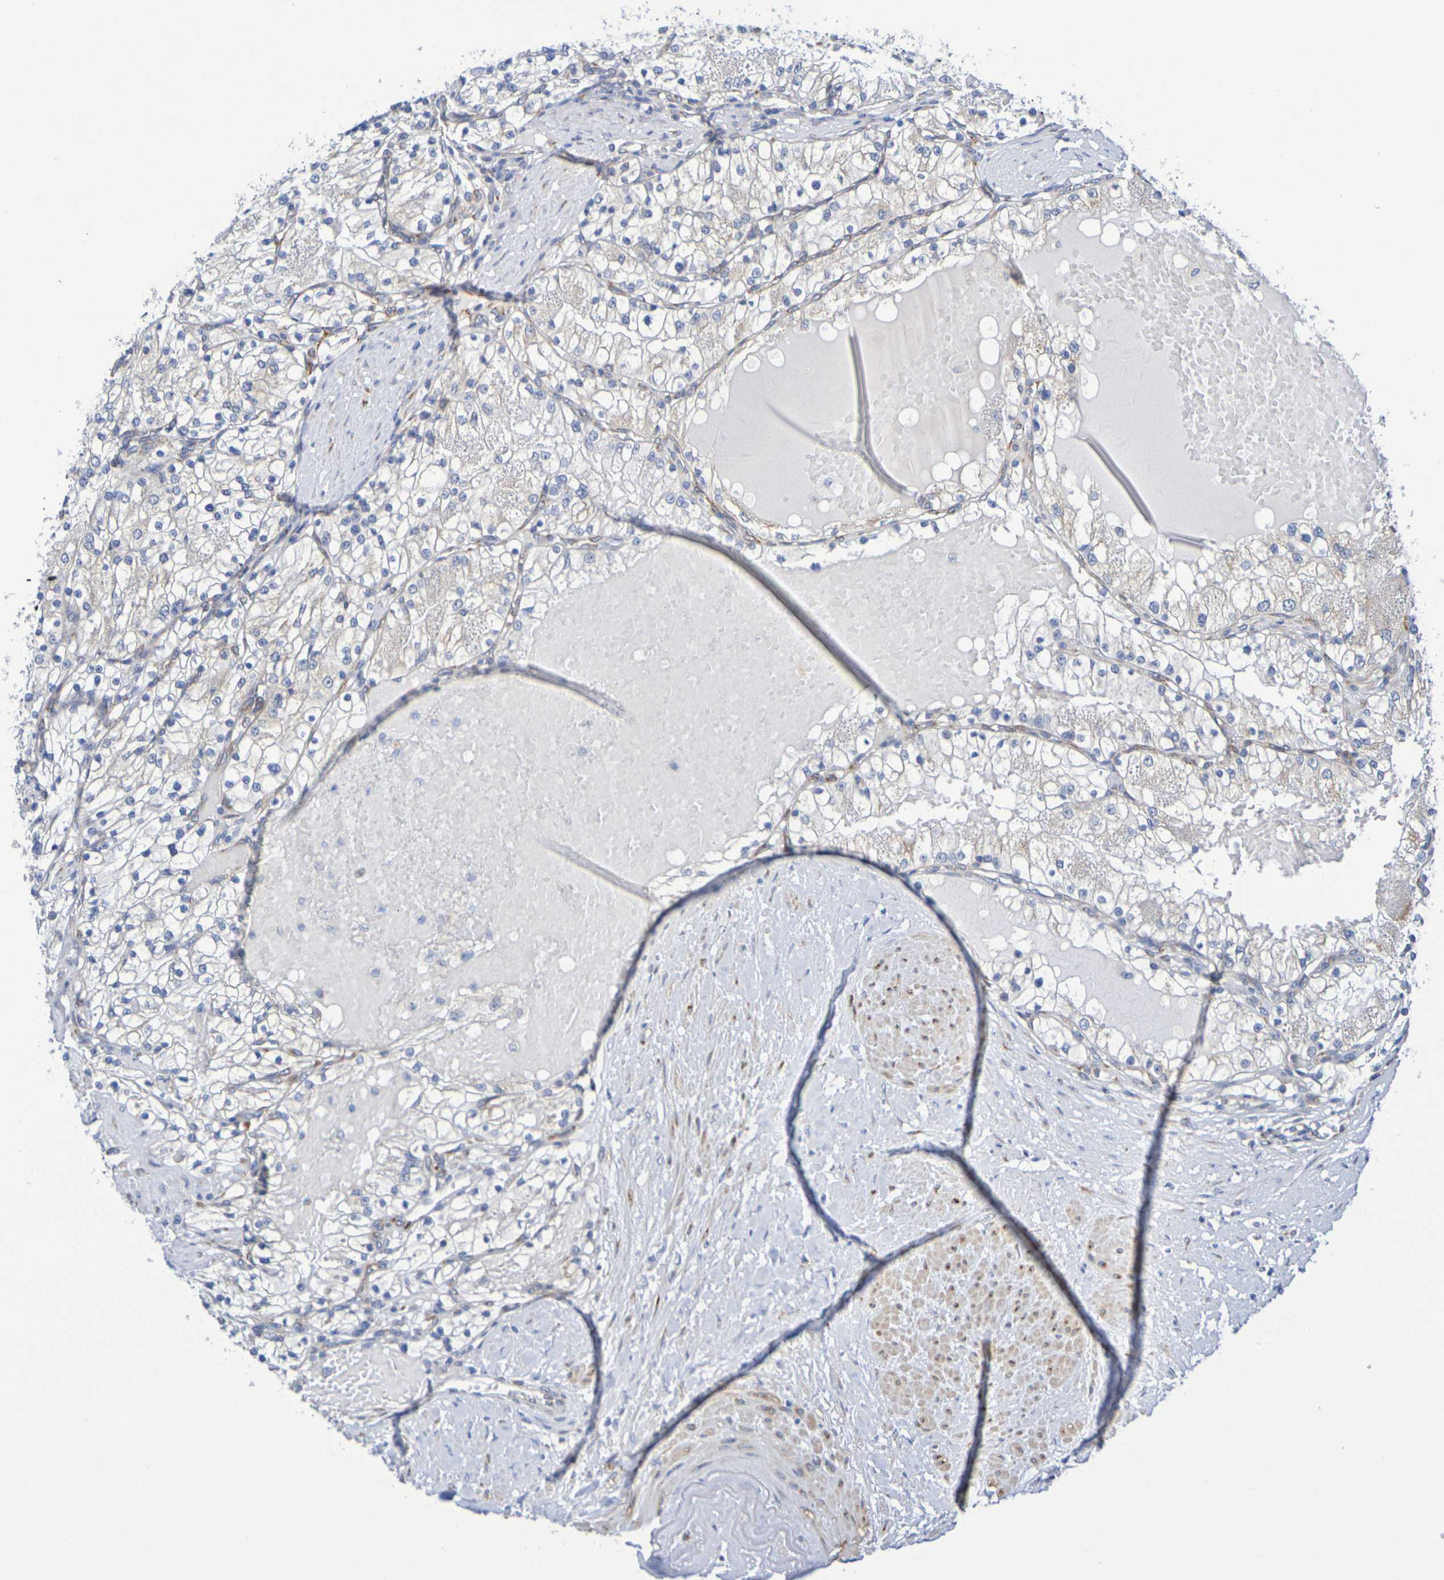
{"staining": {"intensity": "weak", "quantity": "<25%", "location": "cytoplasmic/membranous"}, "tissue": "renal cancer", "cell_type": "Tumor cells", "image_type": "cancer", "snomed": [{"axis": "morphology", "description": "Adenocarcinoma, NOS"}, {"axis": "topography", "description": "Kidney"}], "caption": "Immunohistochemistry histopathology image of neoplastic tissue: human adenocarcinoma (renal) stained with DAB demonstrates no significant protein staining in tumor cells.", "gene": "TMCC3", "patient": {"sex": "male", "age": 68}}